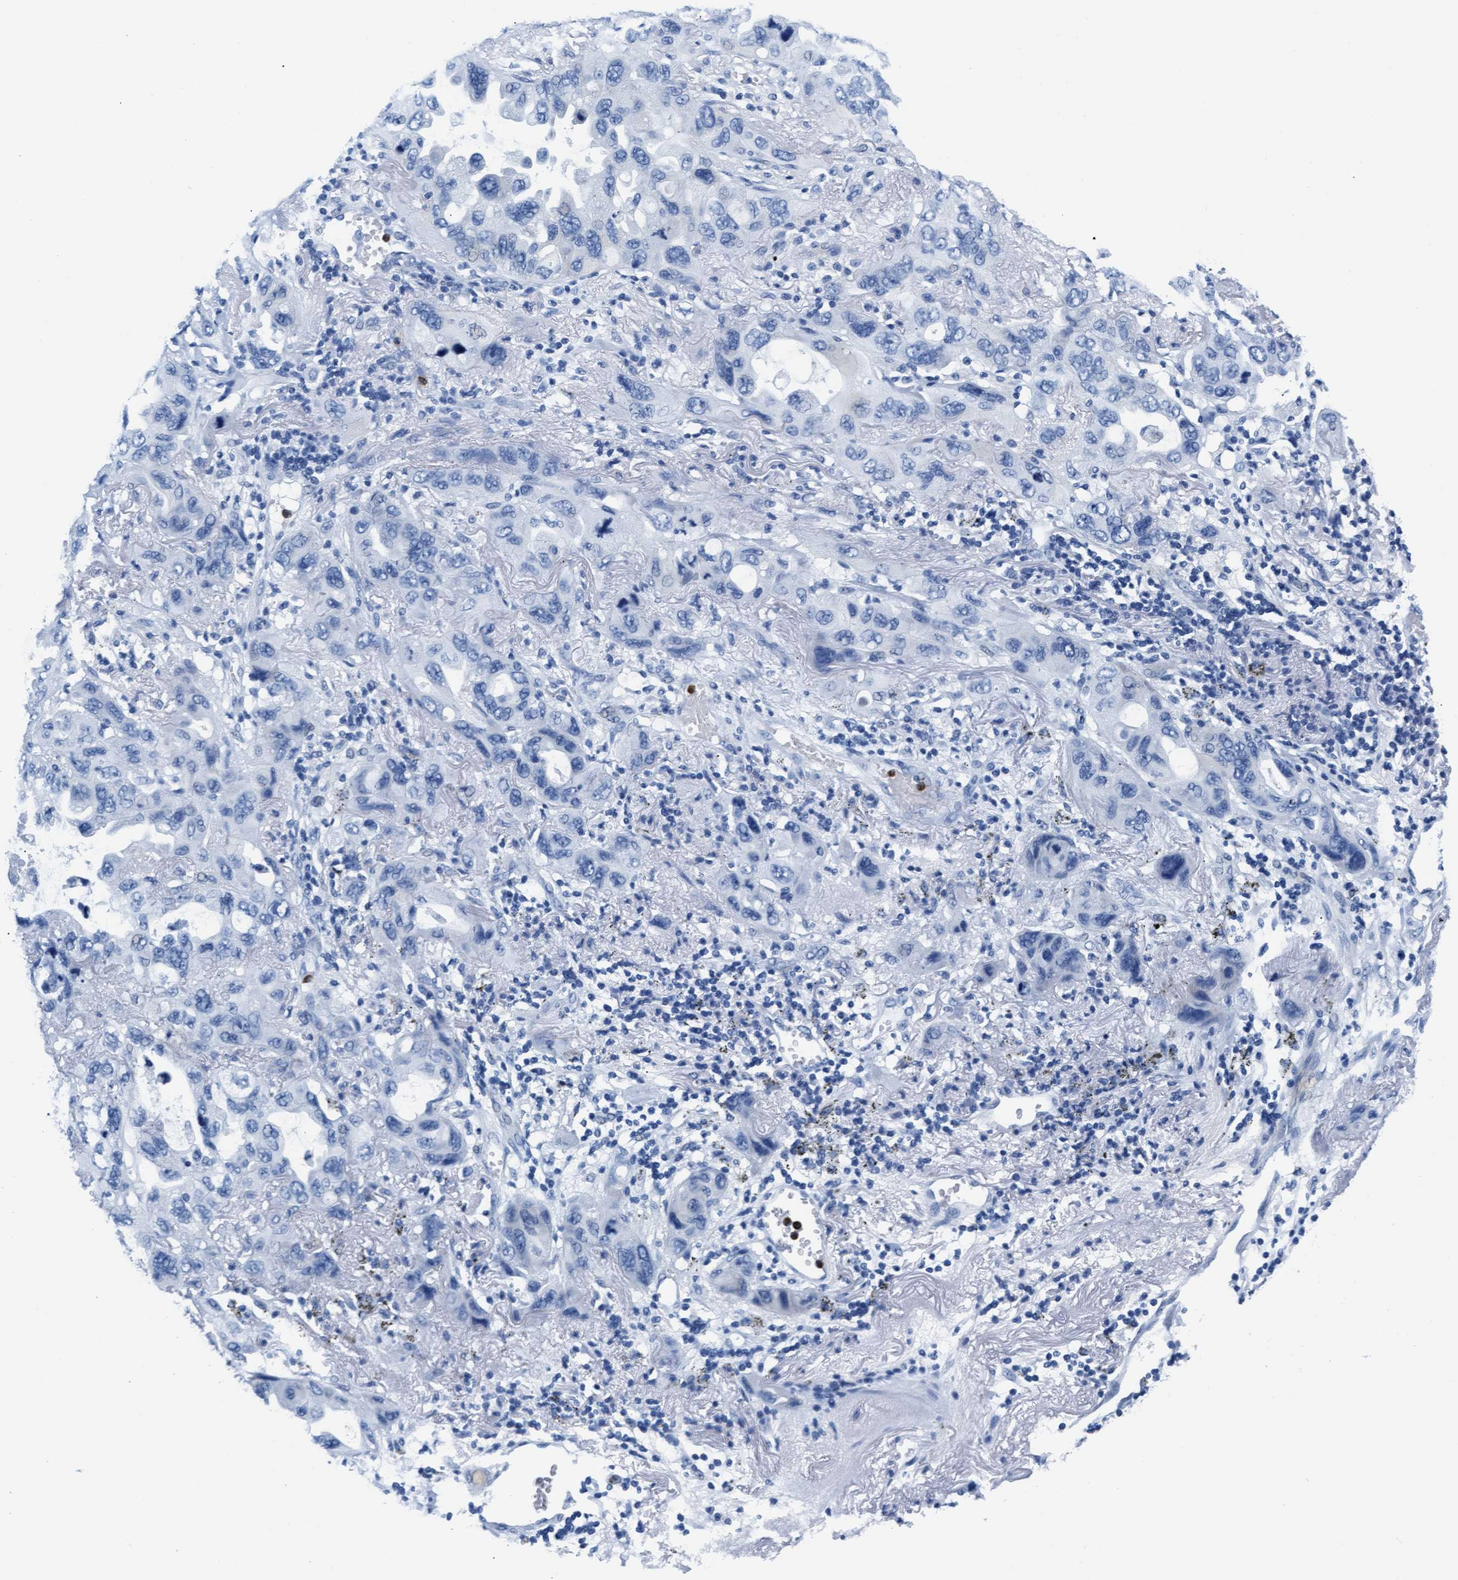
{"staining": {"intensity": "negative", "quantity": "none", "location": "none"}, "tissue": "lung cancer", "cell_type": "Tumor cells", "image_type": "cancer", "snomed": [{"axis": "morphology", "description": "Squamous cell carcinoma, NOS"}, {"axis": "topography", "description": "Lung"}], "caption": "High magnification brightfield microscopy of lung squamous cell carcinoma stained with DAB (3,3'-diaminobenzidine) (brown) and counterstained with hematoxylin (blue): tumor cells show no significant staining.", "gene": "MMP8", "patient": {"sex": "female", "age": 73}}